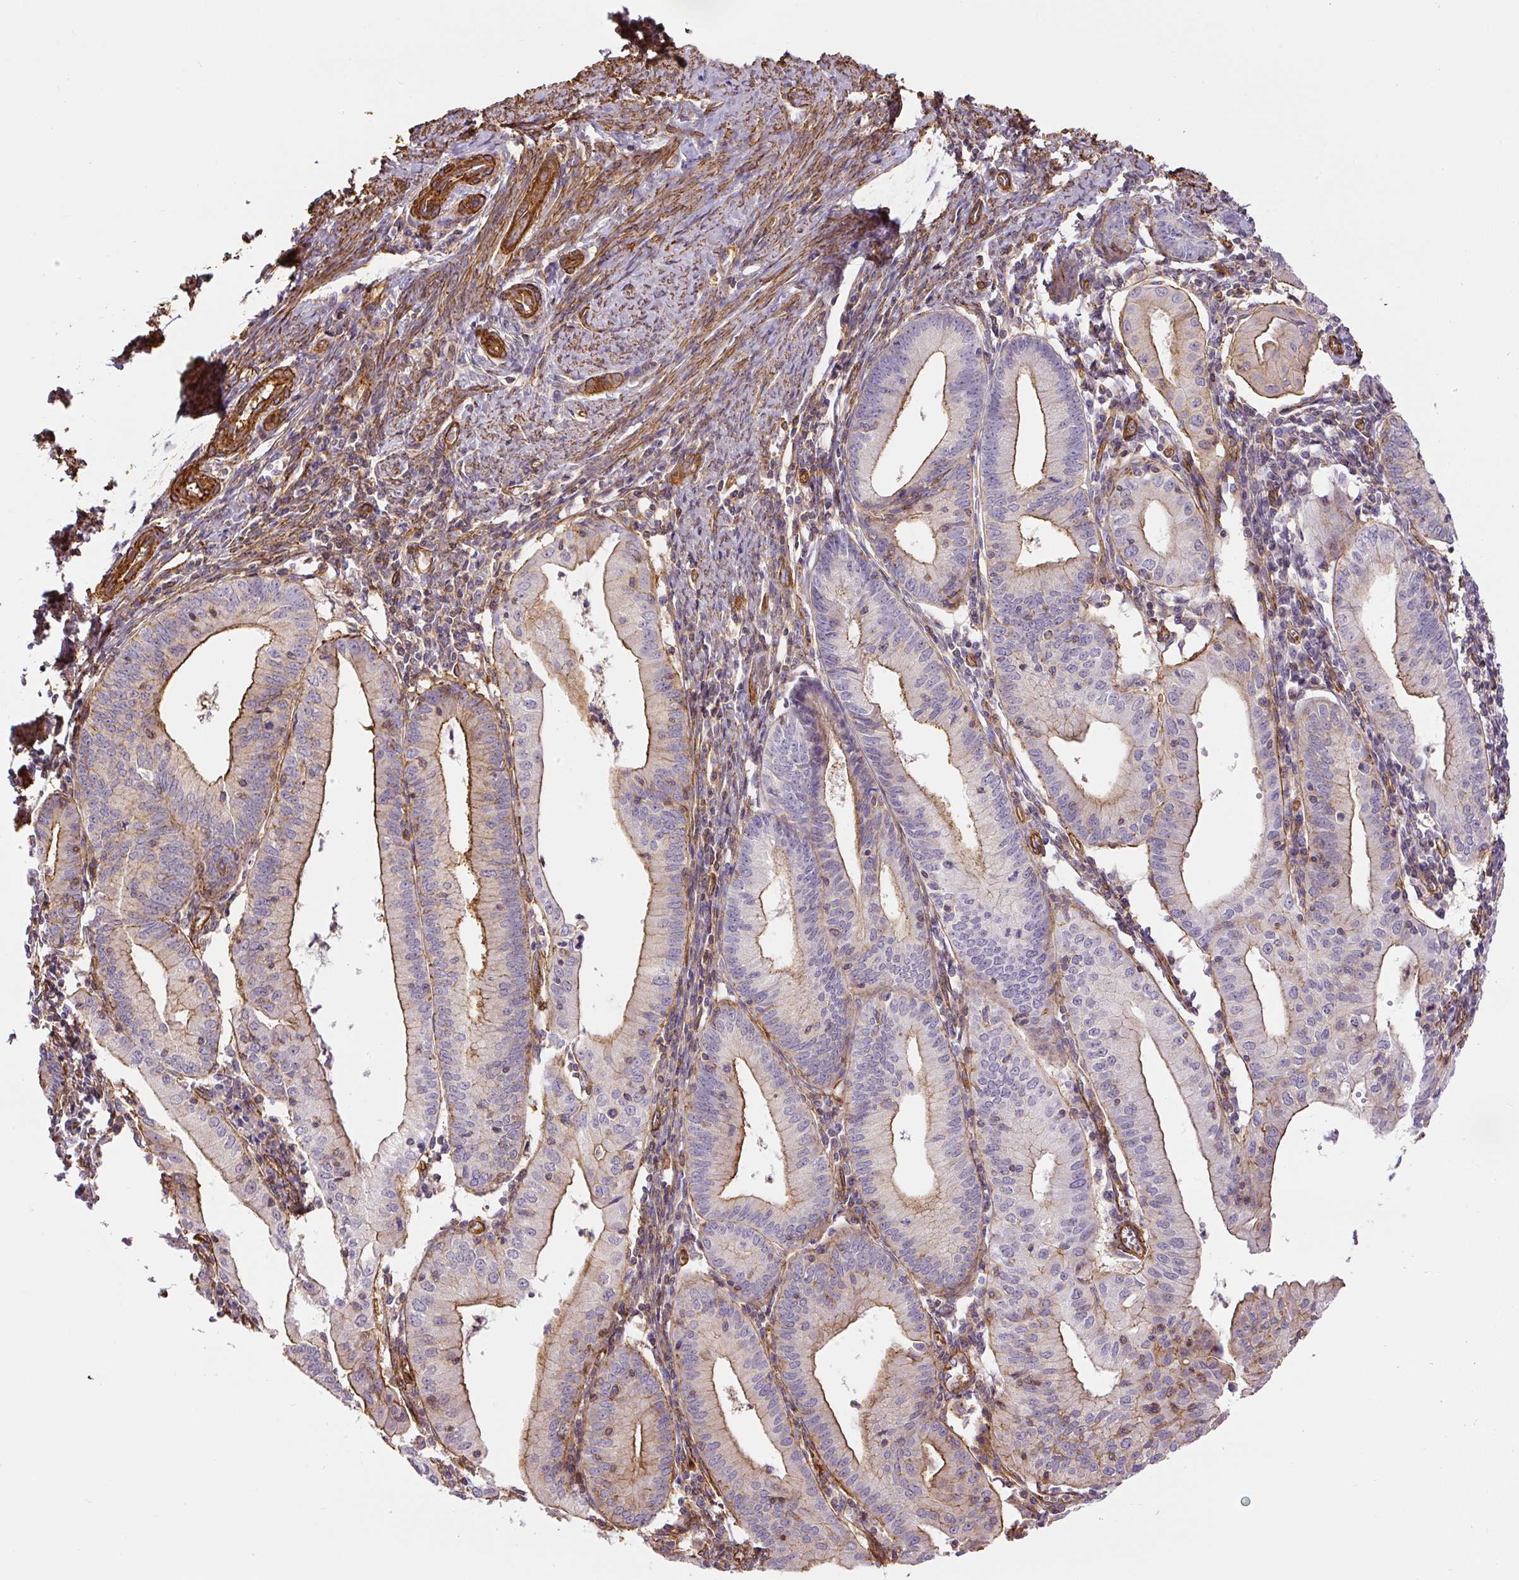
{"staining": {"intensity": "moderate", "quantity": "25%-75%", "location": "cytoplasmic/membranous"}, "tissue": "endometrial cancer", "cell_type": "Tumor cells", "image_type": "cancer", "snomed": [{"axis": "morphology", "description": "Adenocarcinoma, NOS"}, {"axis": "topography", "description": "Endometrium"}], "caption": "A brown stain labels moderate cytoplasmic/membranous expression of a protein in human adenocarcinoma (endometrial) tumor cells.", "gene": "MYL12A", "patient": {"sex": "female", "age": 60}}